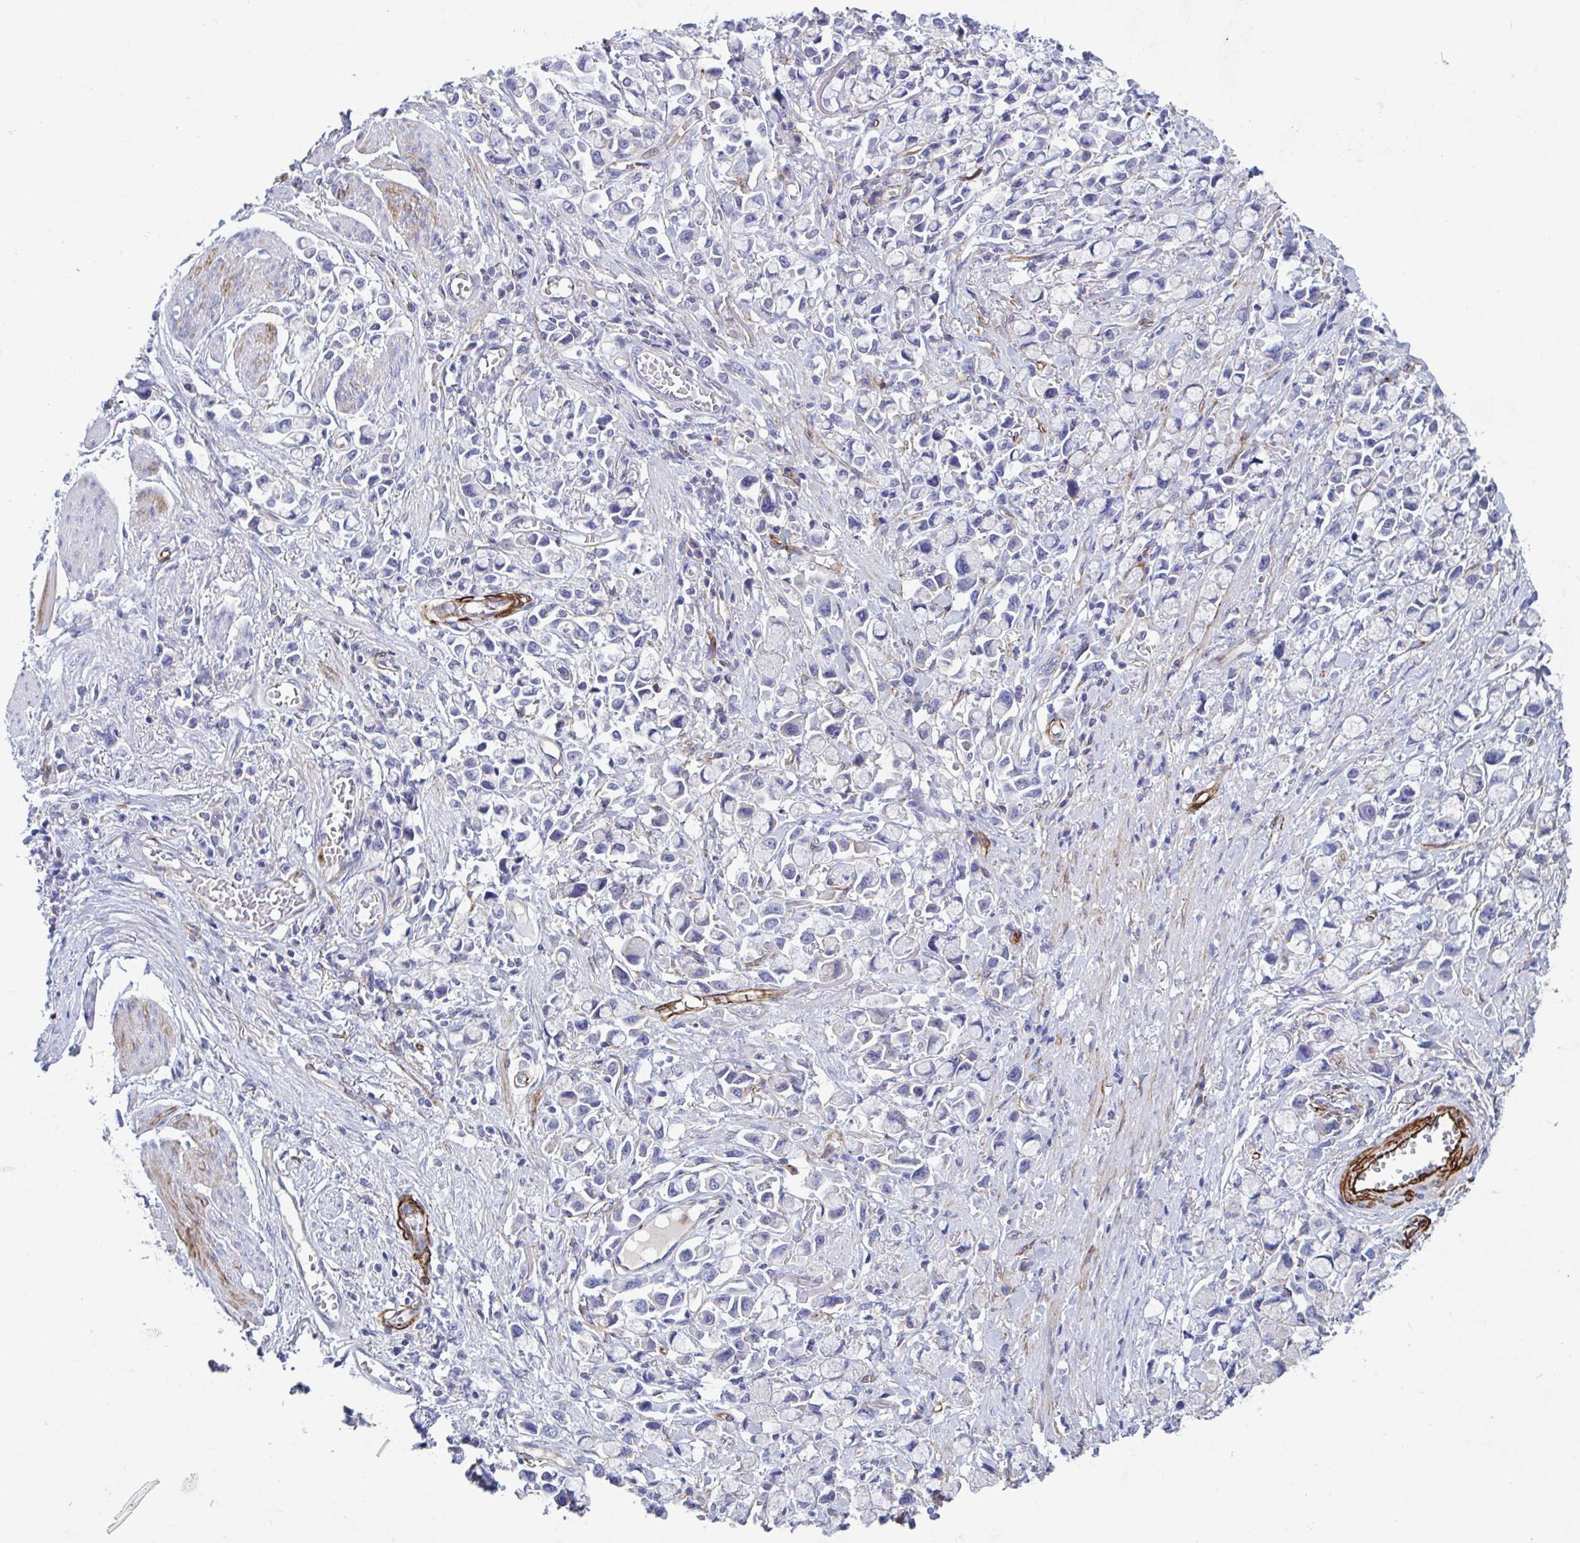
{"staining": {"intensity": "negative", "quantity": "none", "location": "none"}, "tissue": "stomach cancer", "cell_type": "Tumor cells", "image_type": "cancer", "snomed": [{"axis": "morphology", "description": "Adenocarcinoma, NOS"}, {"axis": "topography", "description": "Stomach"}], "caption": "The IHC photomicrograph has no significant expression in tumor cells of stomach adenocarcinoma tissue. Brightfield microscopy of immunohistochemistry (IHC) stained with DAB (3,3'-diaminobenzidine) (brown) and hematoxylin (blue), captured at high magnification.", "gene": "ZNHIT2", "patient": {"sex": "female", "age": 81}}